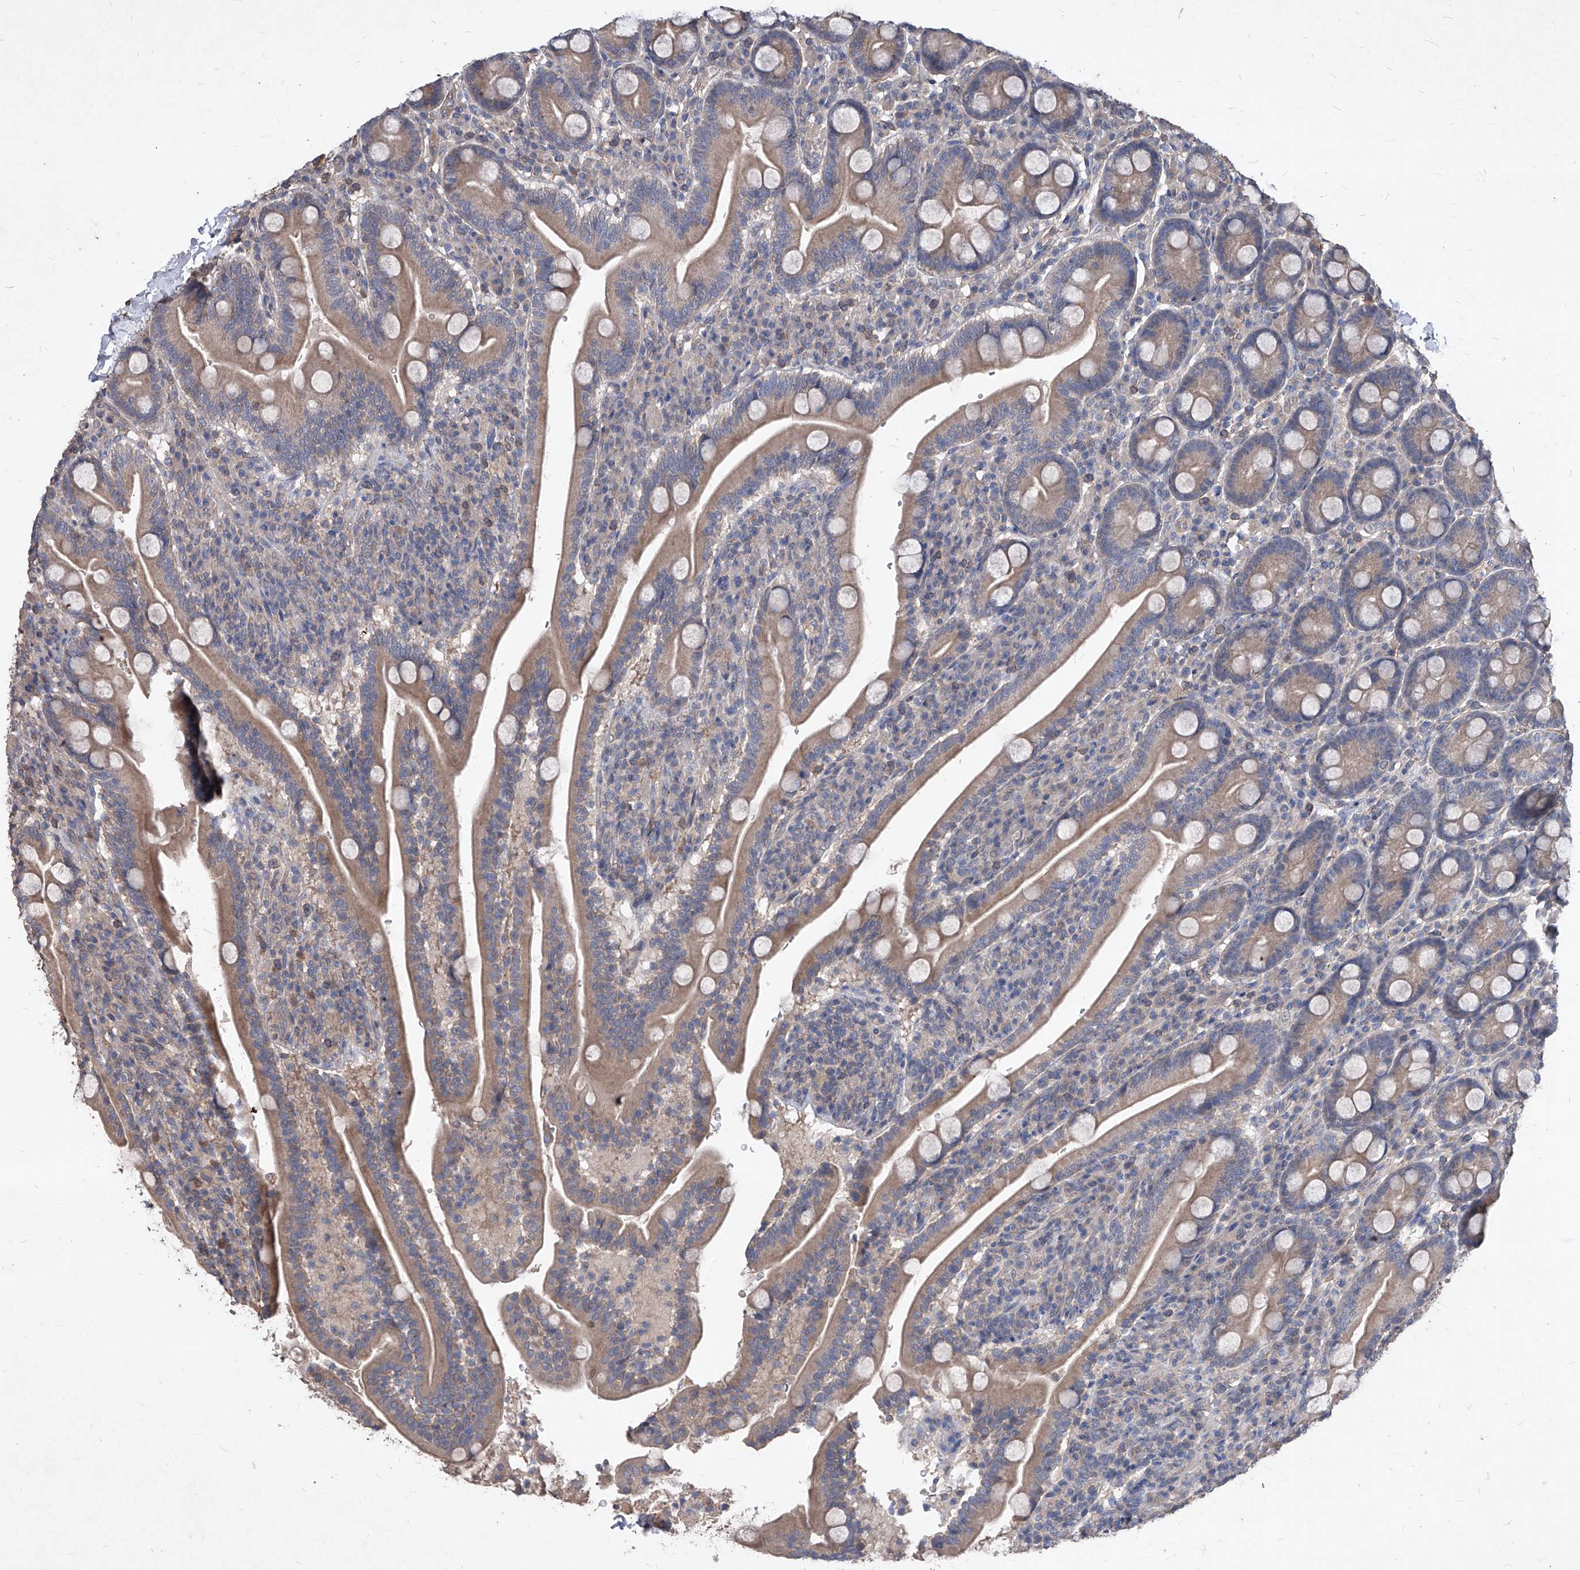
{"staining": {"intensity": "weak", "quantity": ">75%", "location": "cytoplasmic/membranous"}, "tissue": "duodenum", "cell_type": "Glandular cells", "image_type": "normal", "snomed": [{"axis": "morphology", "description": "Normal tissue, NOS"}, {"axis": "topography", "description": "Duodenum"}], "caption": "Duodenum stained with DAB (3,3'-diaminobenzidine) immunohistochemistry shows low levels of weak cytoplasmic/membranous expression in approximately >75% of glandular cells. (Brightfield microscopy of DAB IHC at high magnification).", "gene": "SYNGR1", "patient": {"sex": "male", "age": 35}}